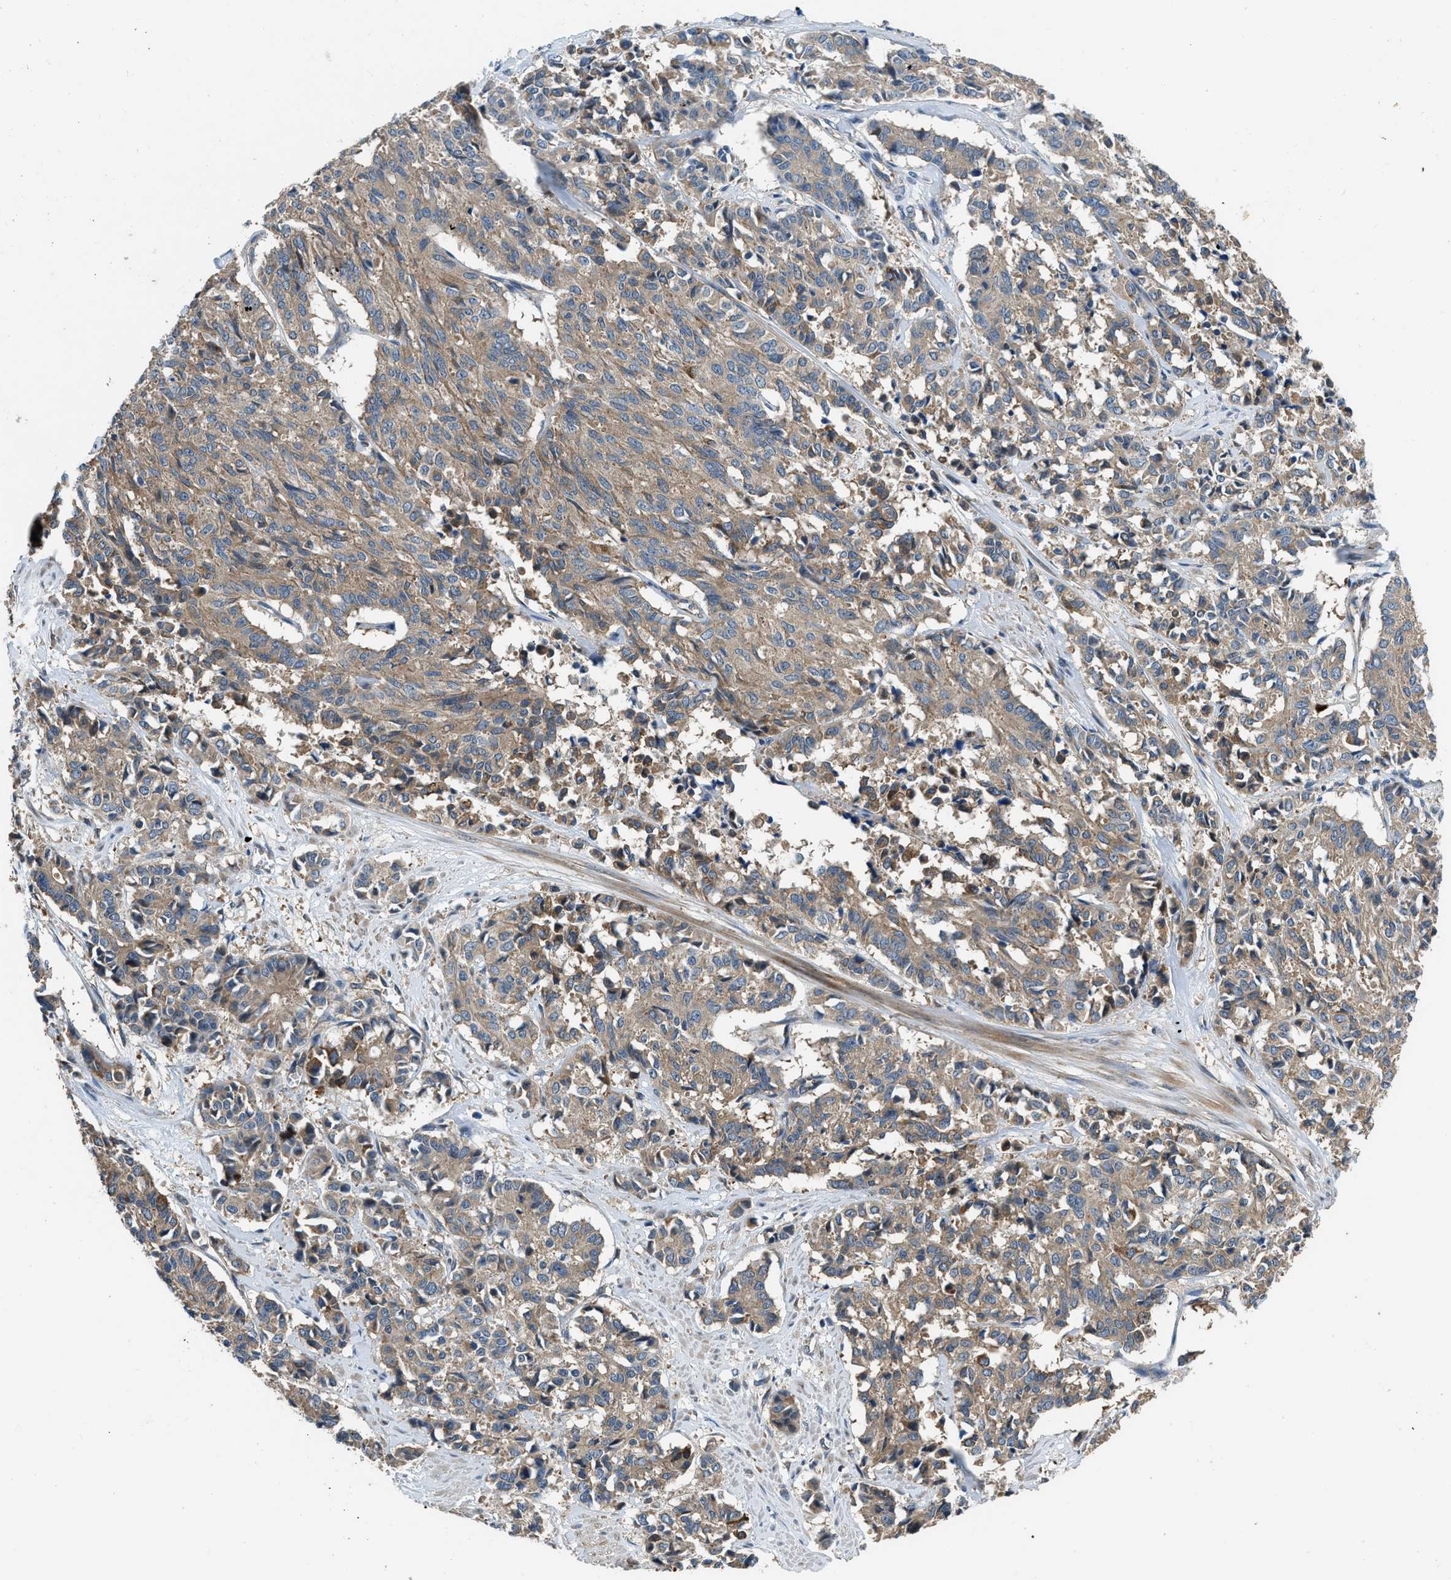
{"staining": {"intensity": "weak", "quantity": ">75%", "location": "cytoplasmic/membranous"}, "tissue": "cervical cancer", "cell_type": "Tumor cells", "image_type": "cancer", "snomed": [{"axis": "morphology", "description": "Squamous cell carcinoma, NOS"}, {"axis": "topography", "description": "Cervix"}], "caption": "Weak cytoplasmic/membranous staining for a protein is seen in approximately >75% of tumor cells of cervical squamous cell carcinoma using immunohistochemistry (IHC).", "gene": "IL3RA", "patient": {"sex": "female", "age": 35}}